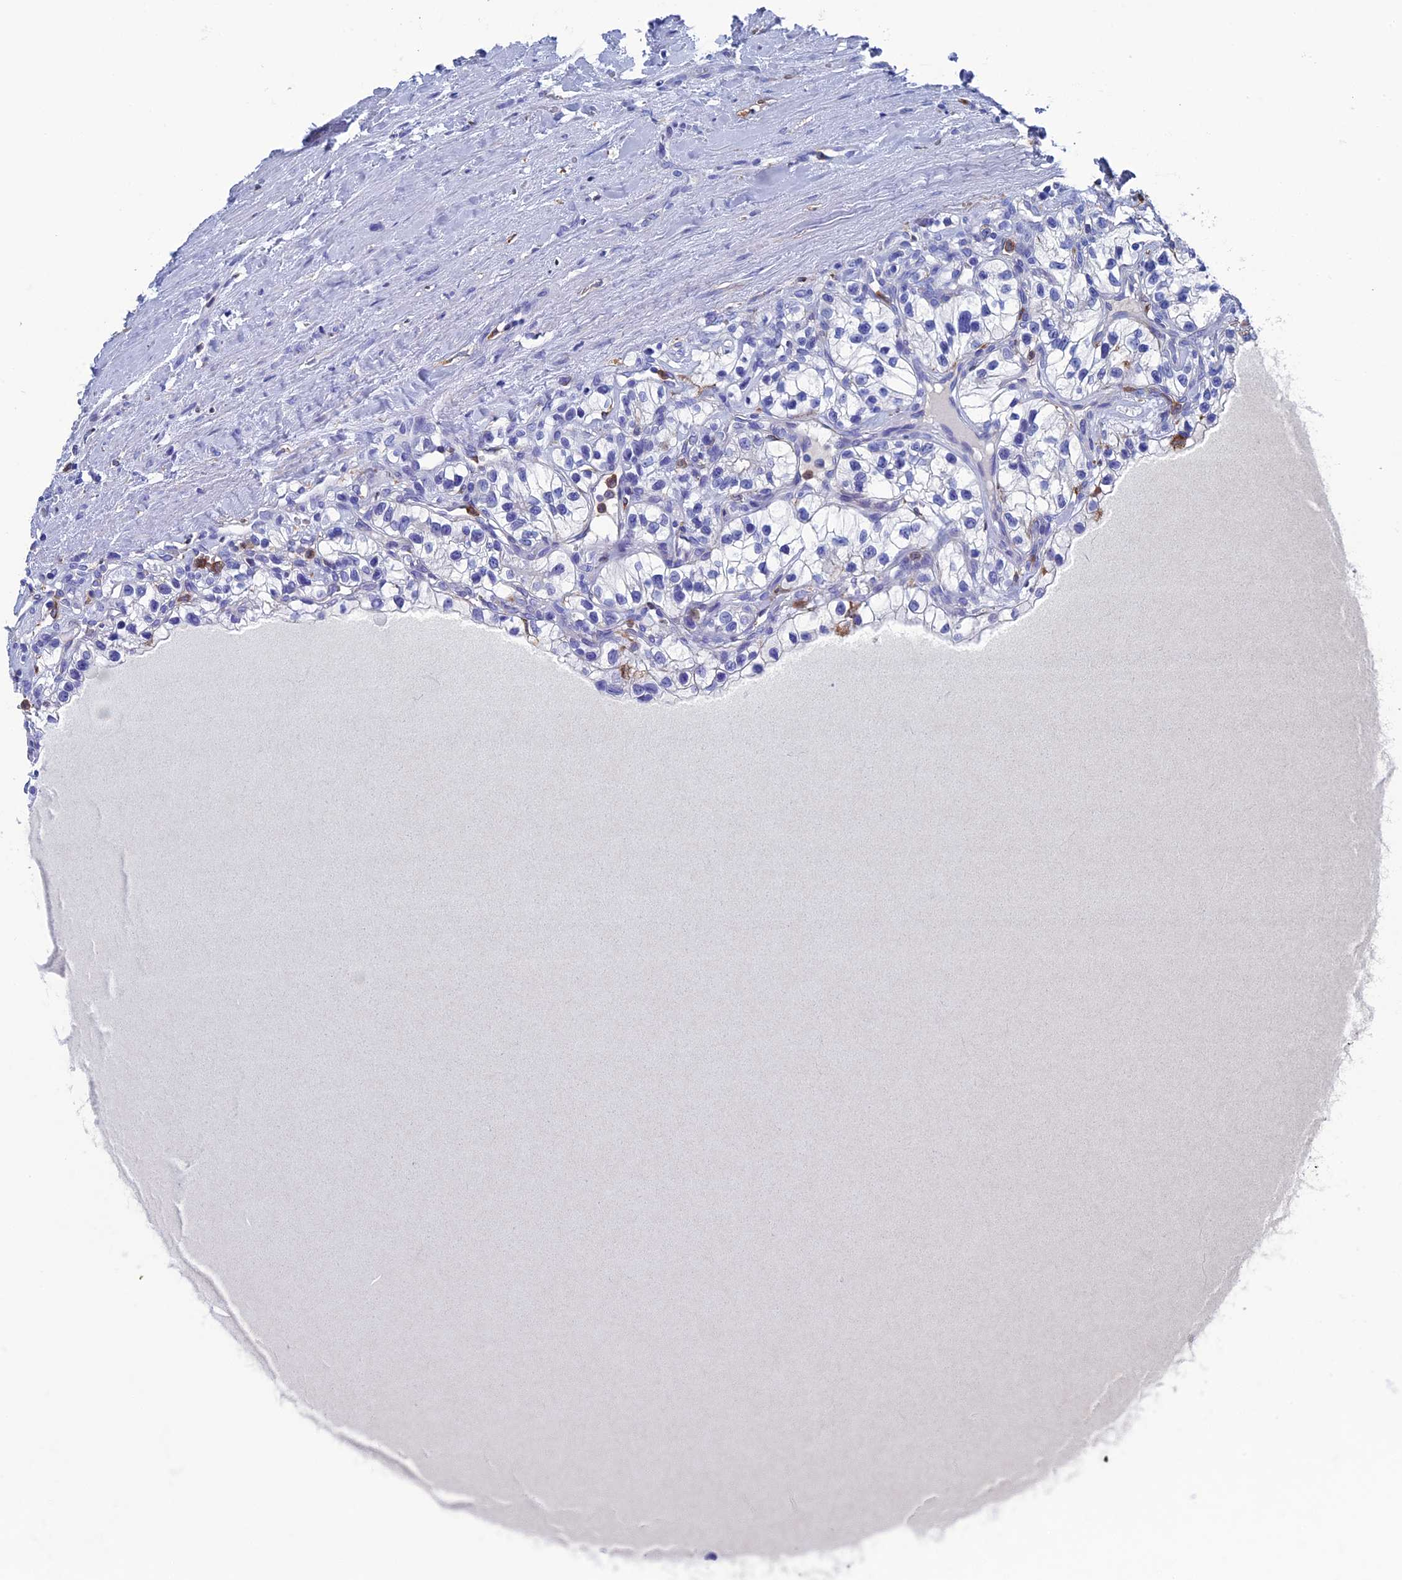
{"staining": {"intensity": "negative", "quantity": "none", "location": "none"}, "tissue": "renal cancer", "cell_type": "Tumor cells", "image_type": "cancer", "snomed": [{"axis": "morphology", "description": "Adenocarcinoma, NOS"}, {"axis": "topography", "description": "Kidney"}], "caption": "High power microscopy image of an IHC image of renal cancer (adenocarcinoma), revealing no significant positivity in tumor cells.", "gene": "TYROBP", "patient": {"sex": "female", "age": 57}}